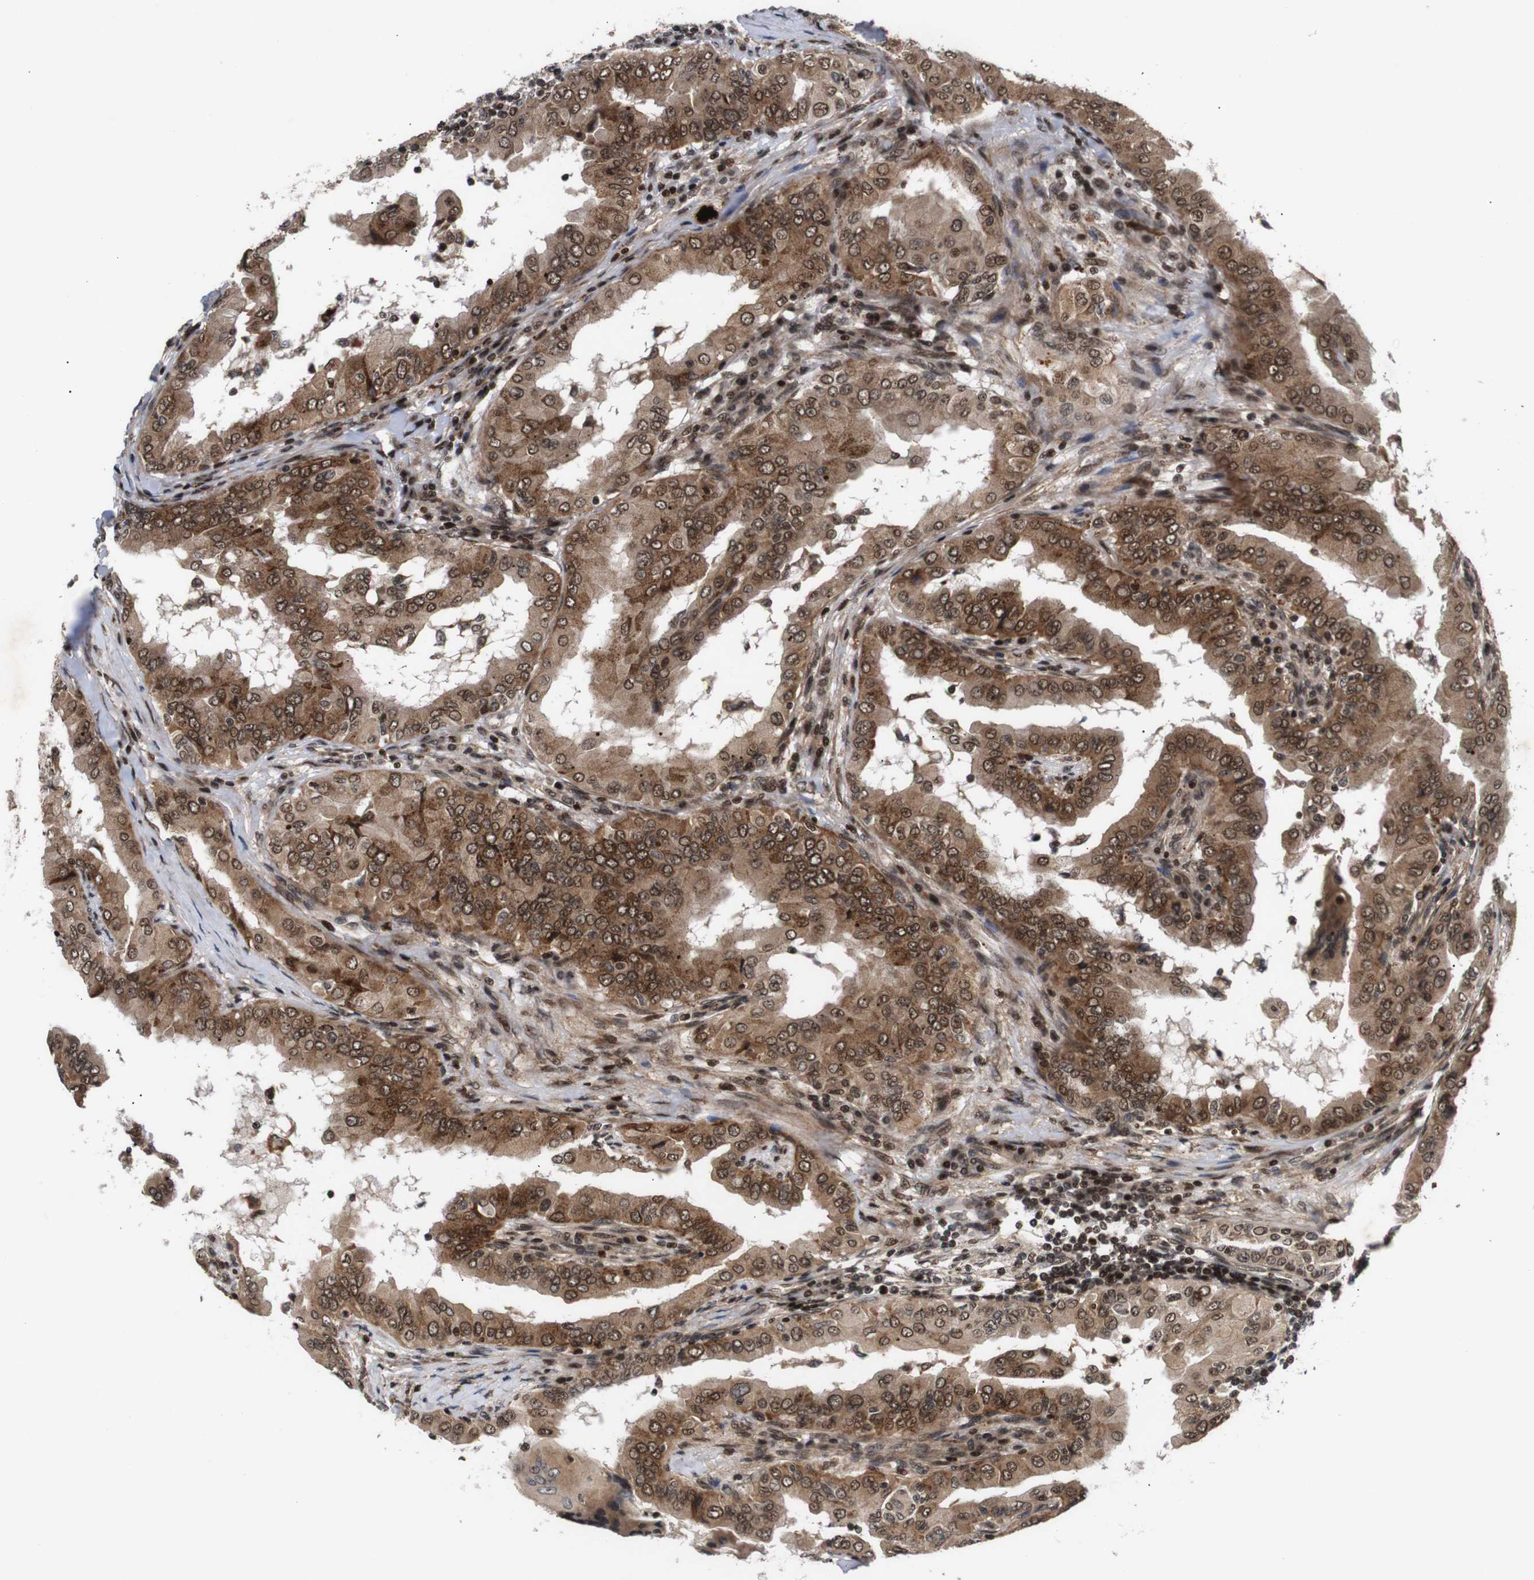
{"staining": {"intensity": "strong", "quantity": ">75%", "location": "cytoplasmic/membranous,nuclear"}, "tissue": "thyroid cancer", "cell_type": "Tumor cells", "image_type": "cancer", "snomed": [{"axis": "morphology", "description": "Papillary adenocarcinoma, NOS"}, {"axis": "topography", "description": "Thyroid gland"}], "caption": "Thyroid papillary adenocarcinoma stained with a brown dye displays strong cytoplasmic/membranous and nuclear positive expression in approximately >75% of tumor cells.", "gene": "KIF23", "patient": {"sex": "male", "age": 33}}